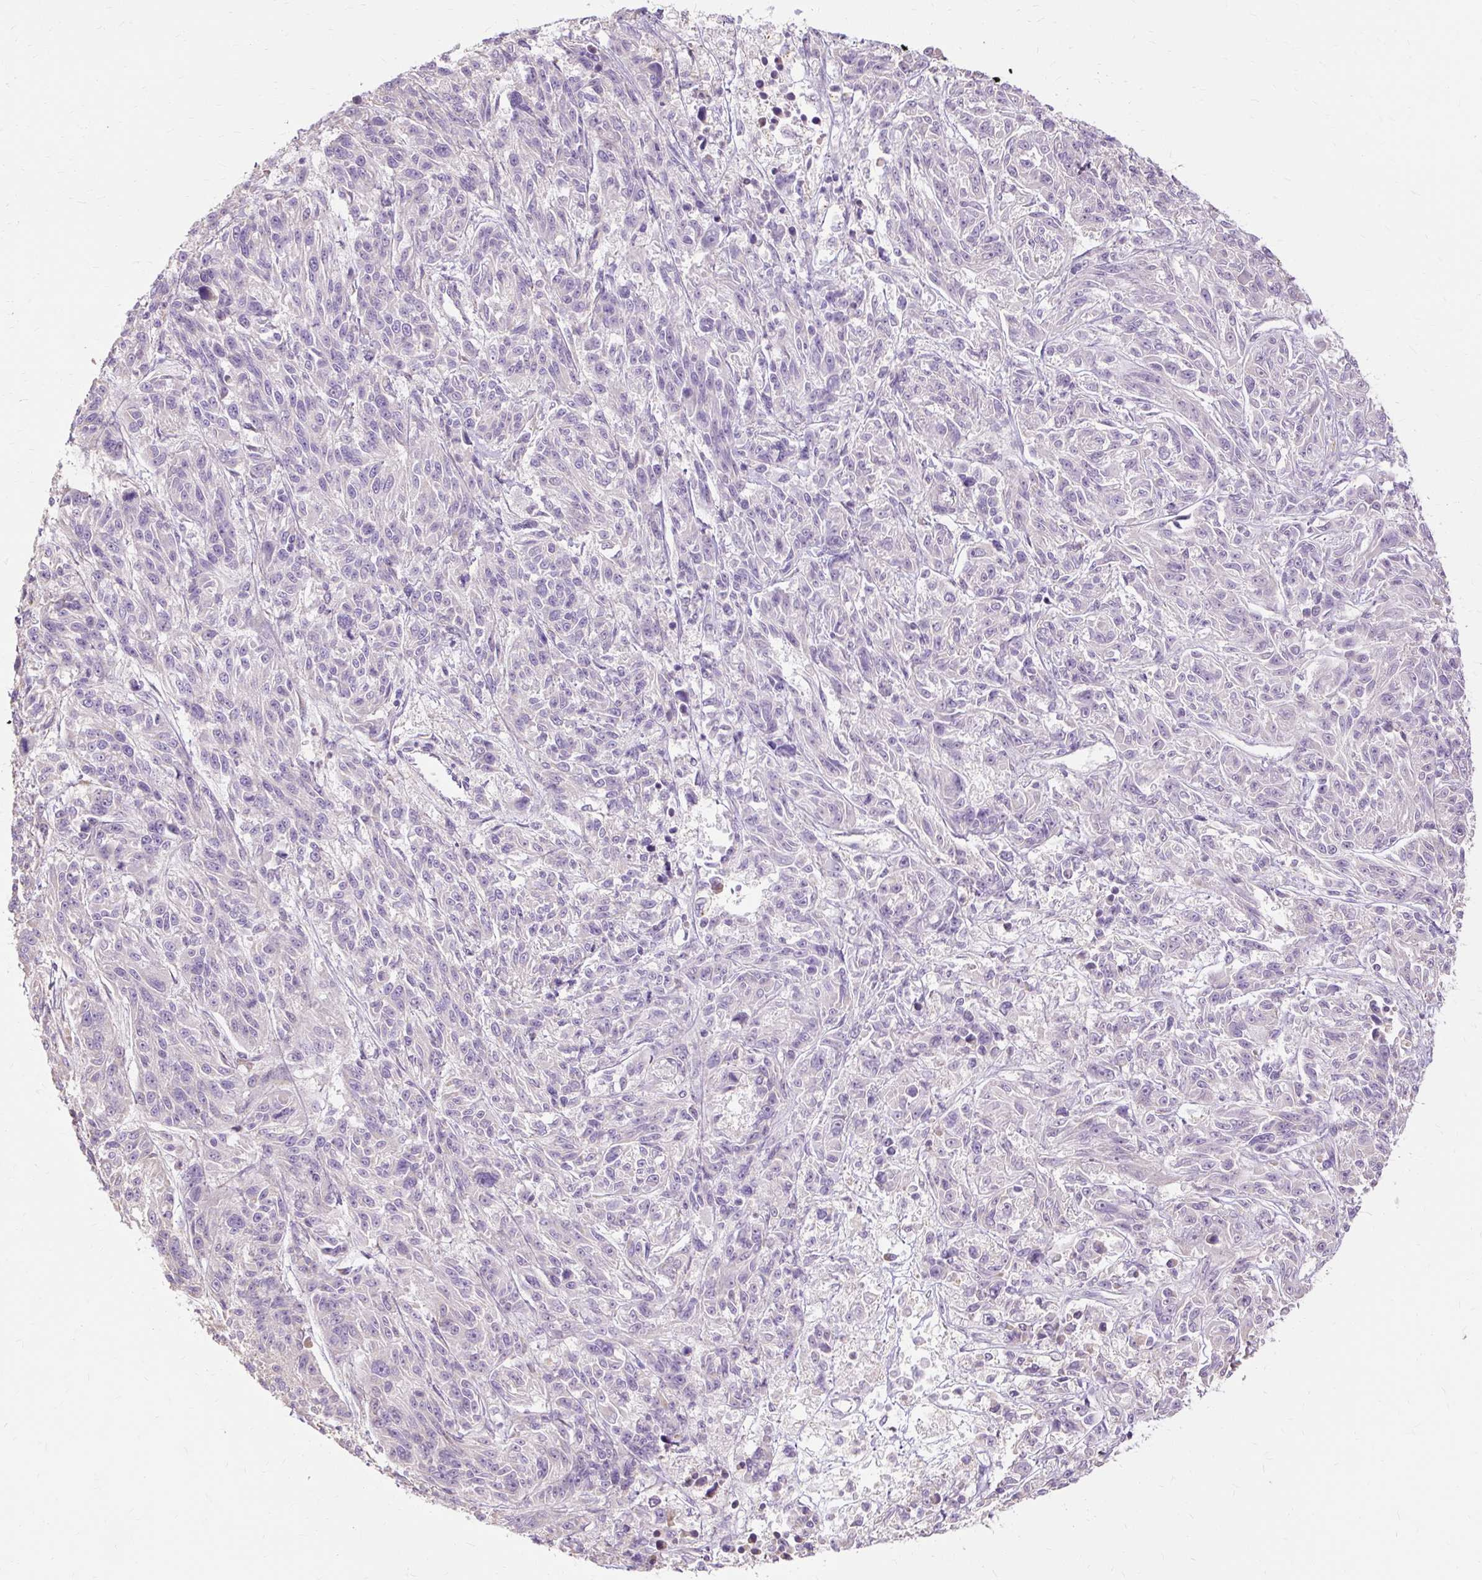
{"staining": {"intensity": "negative", "quantity": "none", "location": "none"}, "tissue": "melanoma", "cell_type": "Tumor cells", "image_type": "cancer", "snomed": [{"axis": "morphology", "description": "Malignant melanoma, NOS"}, {"axis": "topography", "description": "Skin"}], "caption": "Protein analysis of melanoma displays no significant positivity in tumor cells.", "gene": "TSPAN8", "patient": {"sex": "male", "age": 53}}